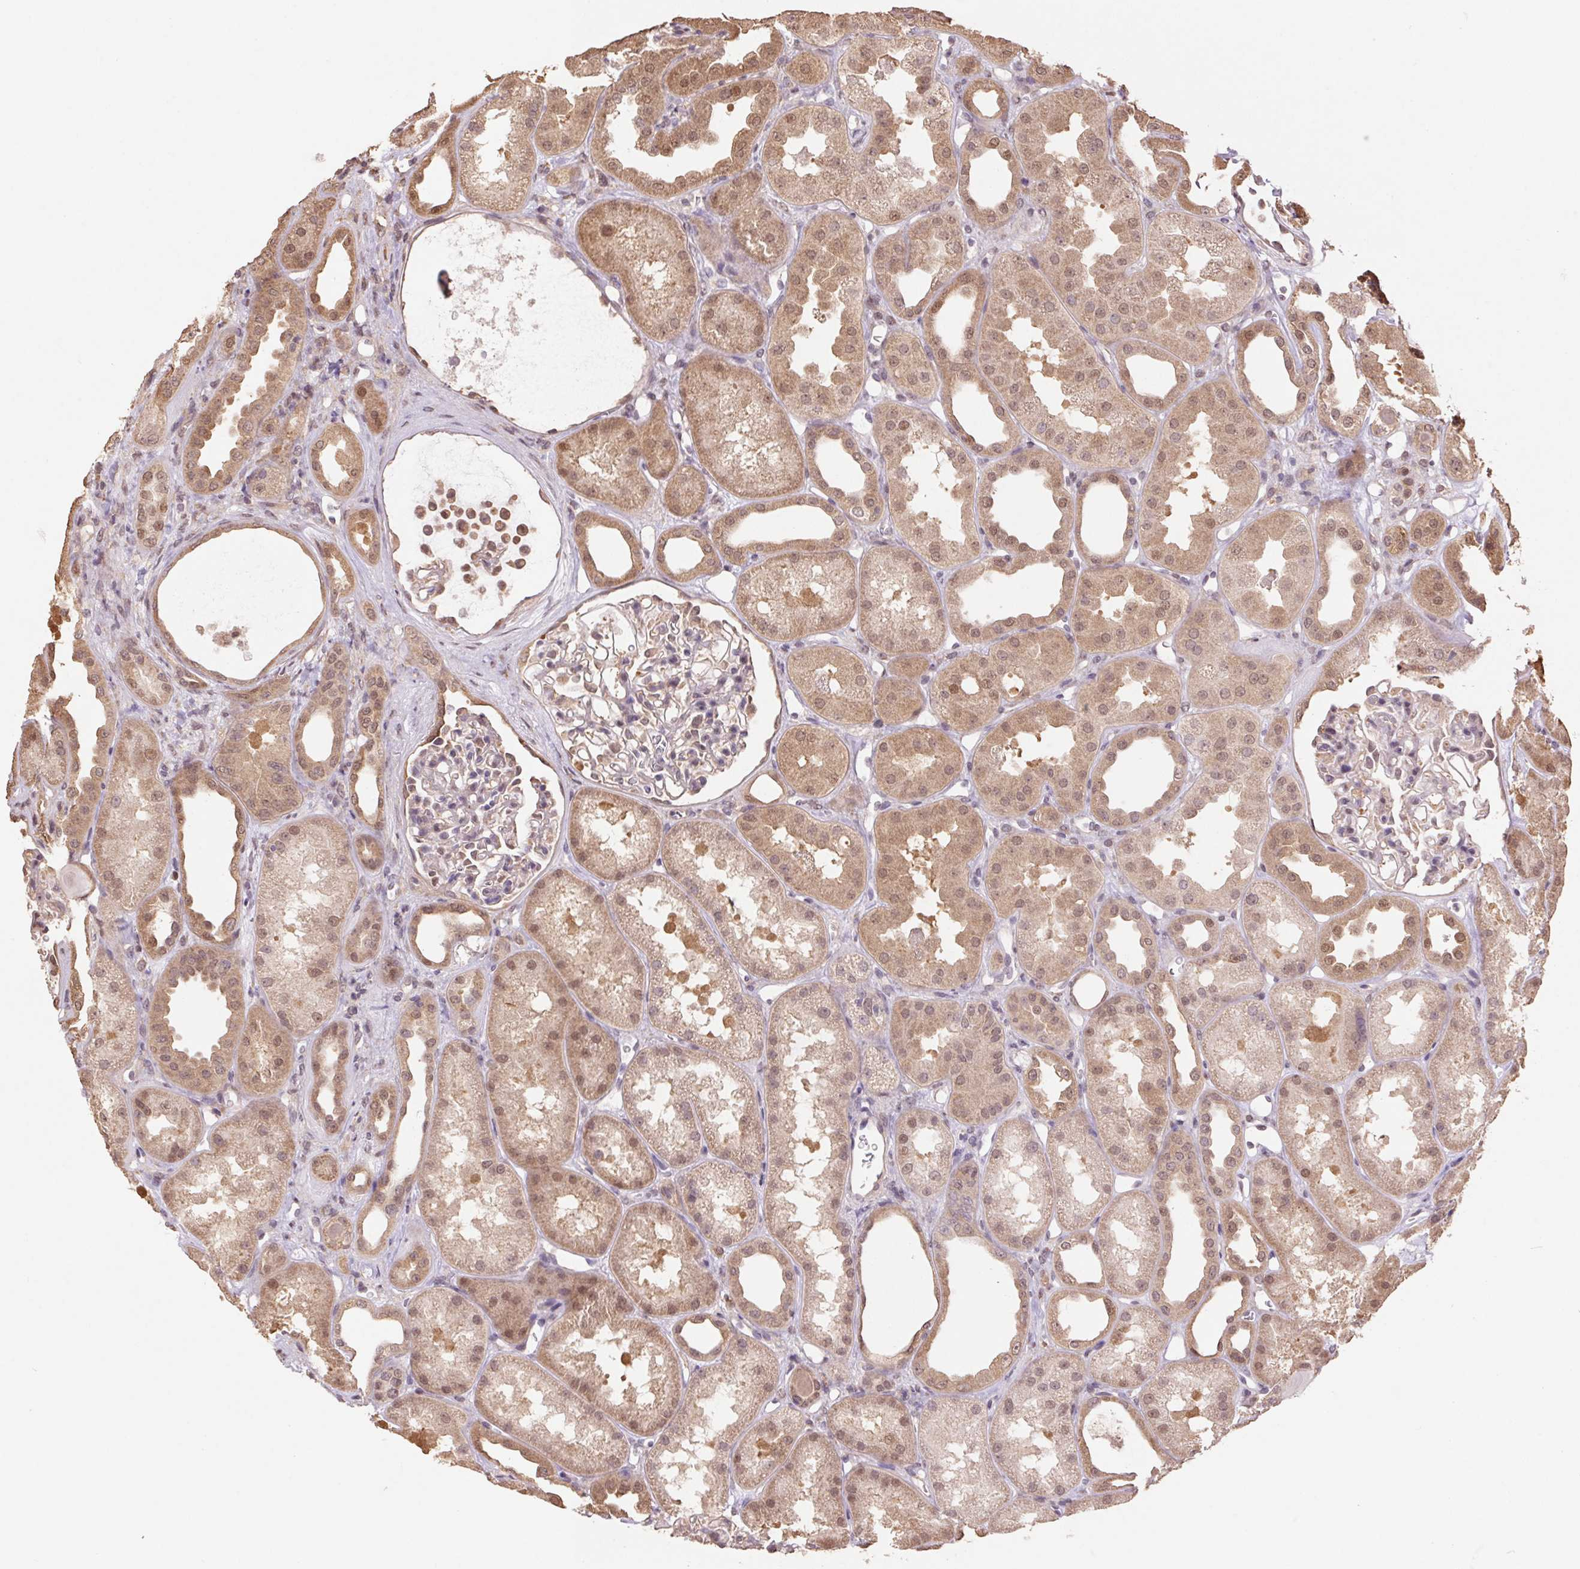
{"staining": {"intensity": "weak", "quantity": "<25%", "location": "nuclear"}, "tissue": "kidney", "cell_type": "Cells in glomeruli", "image_type": "normal", "snomed": [{"axis": "morphology", "description": "Normal tissue, NOS"}, {"axis": "topography", "description": "Kidney"}], "caption": "This is a photomicrograph of immunohistochemistry (IHC) staining of unremarkable kidney, which shows no expression in cells in glomeruli.", "gene": "CUTA", "patient": {"sex": "male", "age": 61}}